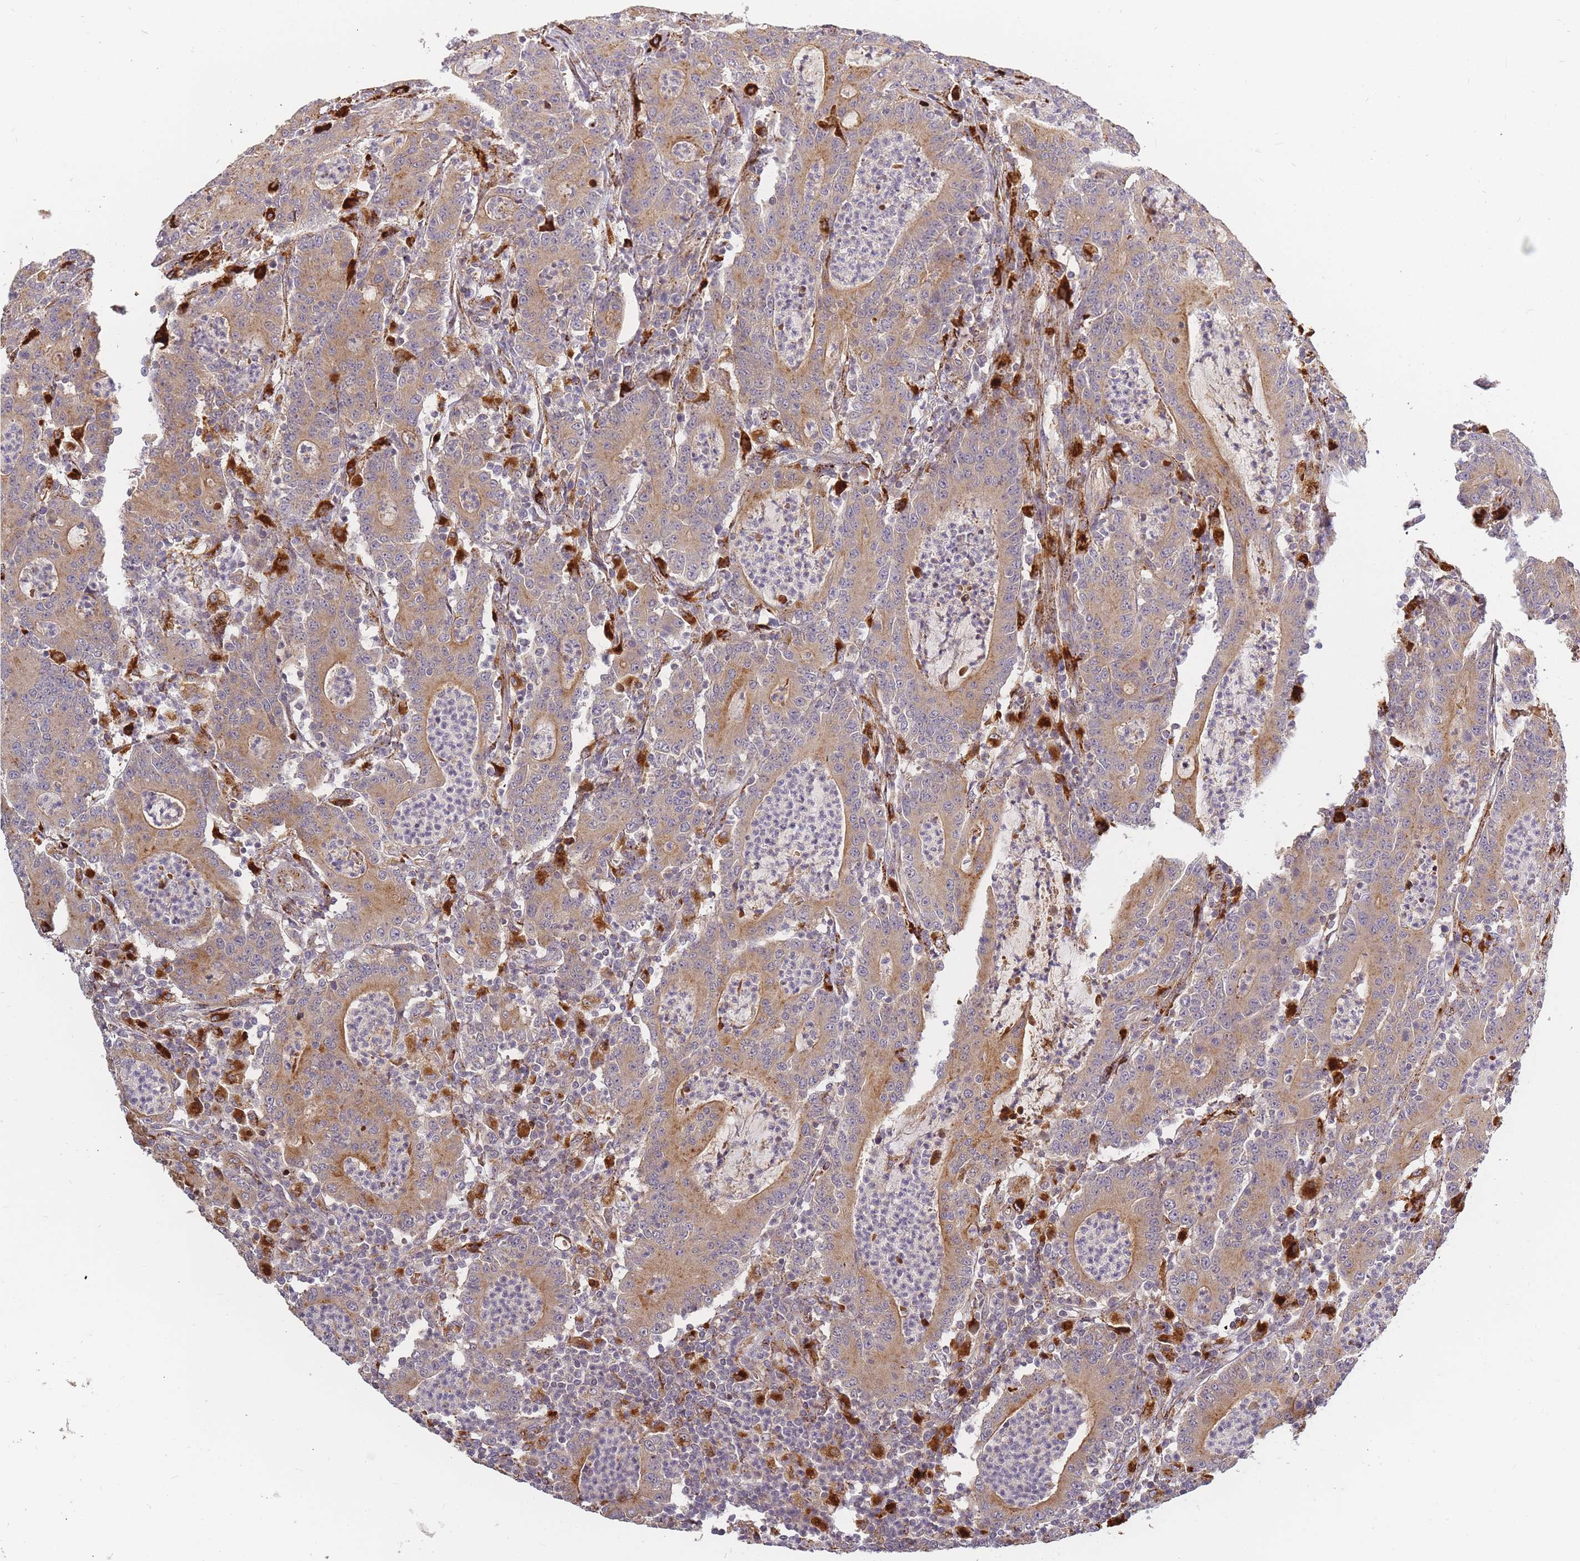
{"staining": {"intensity": "moderate", "quantity": ">75%", "location": "cytoplasmic/membranous"}, "tissue": "colorectal cancer", "cell_type": "Tumor cells", "image_type": "cancer", "snomed": [{"axis": "morphology", "description": "Adenocarcinoma, NOS"}, {"axis": "topography", "description": "Colon"}], "caption": "Protein staining displays moderate cytoplasmic/membranous positivity in approximately >75% of tumor cells in adenocarcinoma (colorectal).", "gene": "ATG5", "patient": {"sex": "male", "age": 83}}